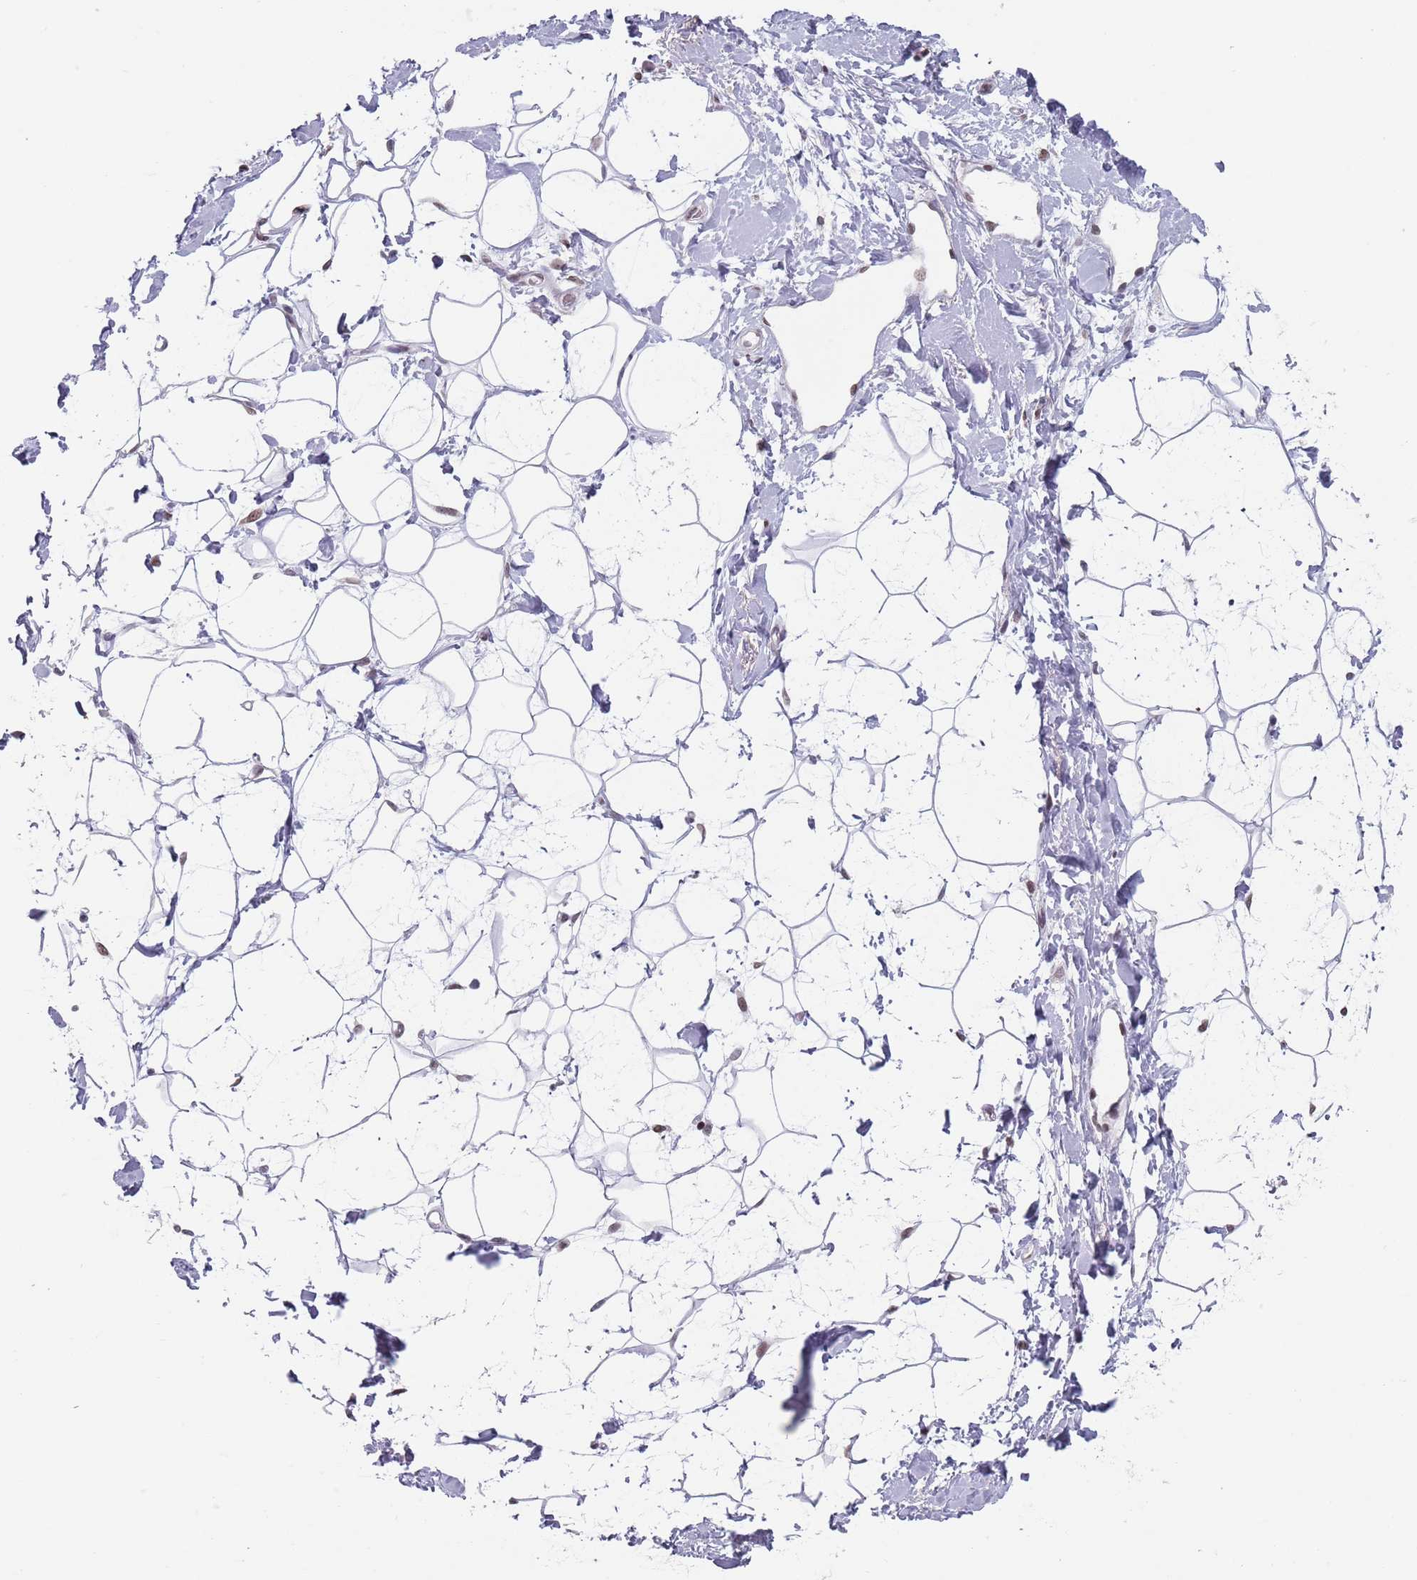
{"staining": {"intensity": "weak", "quantity": "<25%", "location": "nuclear"}, "tissue": "adipose tissue", "cell_type": "Adipocytes", "image_type": "normal", "snomed": [{"axis": "morphology", "description": "Normal tissue, NOS"}, {"axis": "topography", "description": "Breast"}], "caption": "Adipocytes are negative for brown protein staining in unremarkable adipose tissue. Brightfield microscopy of immunohistochemistry (IHC) stained with DAB (3,3'-diaminobenzidine) (brown) and hematoxylin (blue), captured at high magnification.", "gene": "MFSD12", "patient": {"sex": "female", "age": 26}}